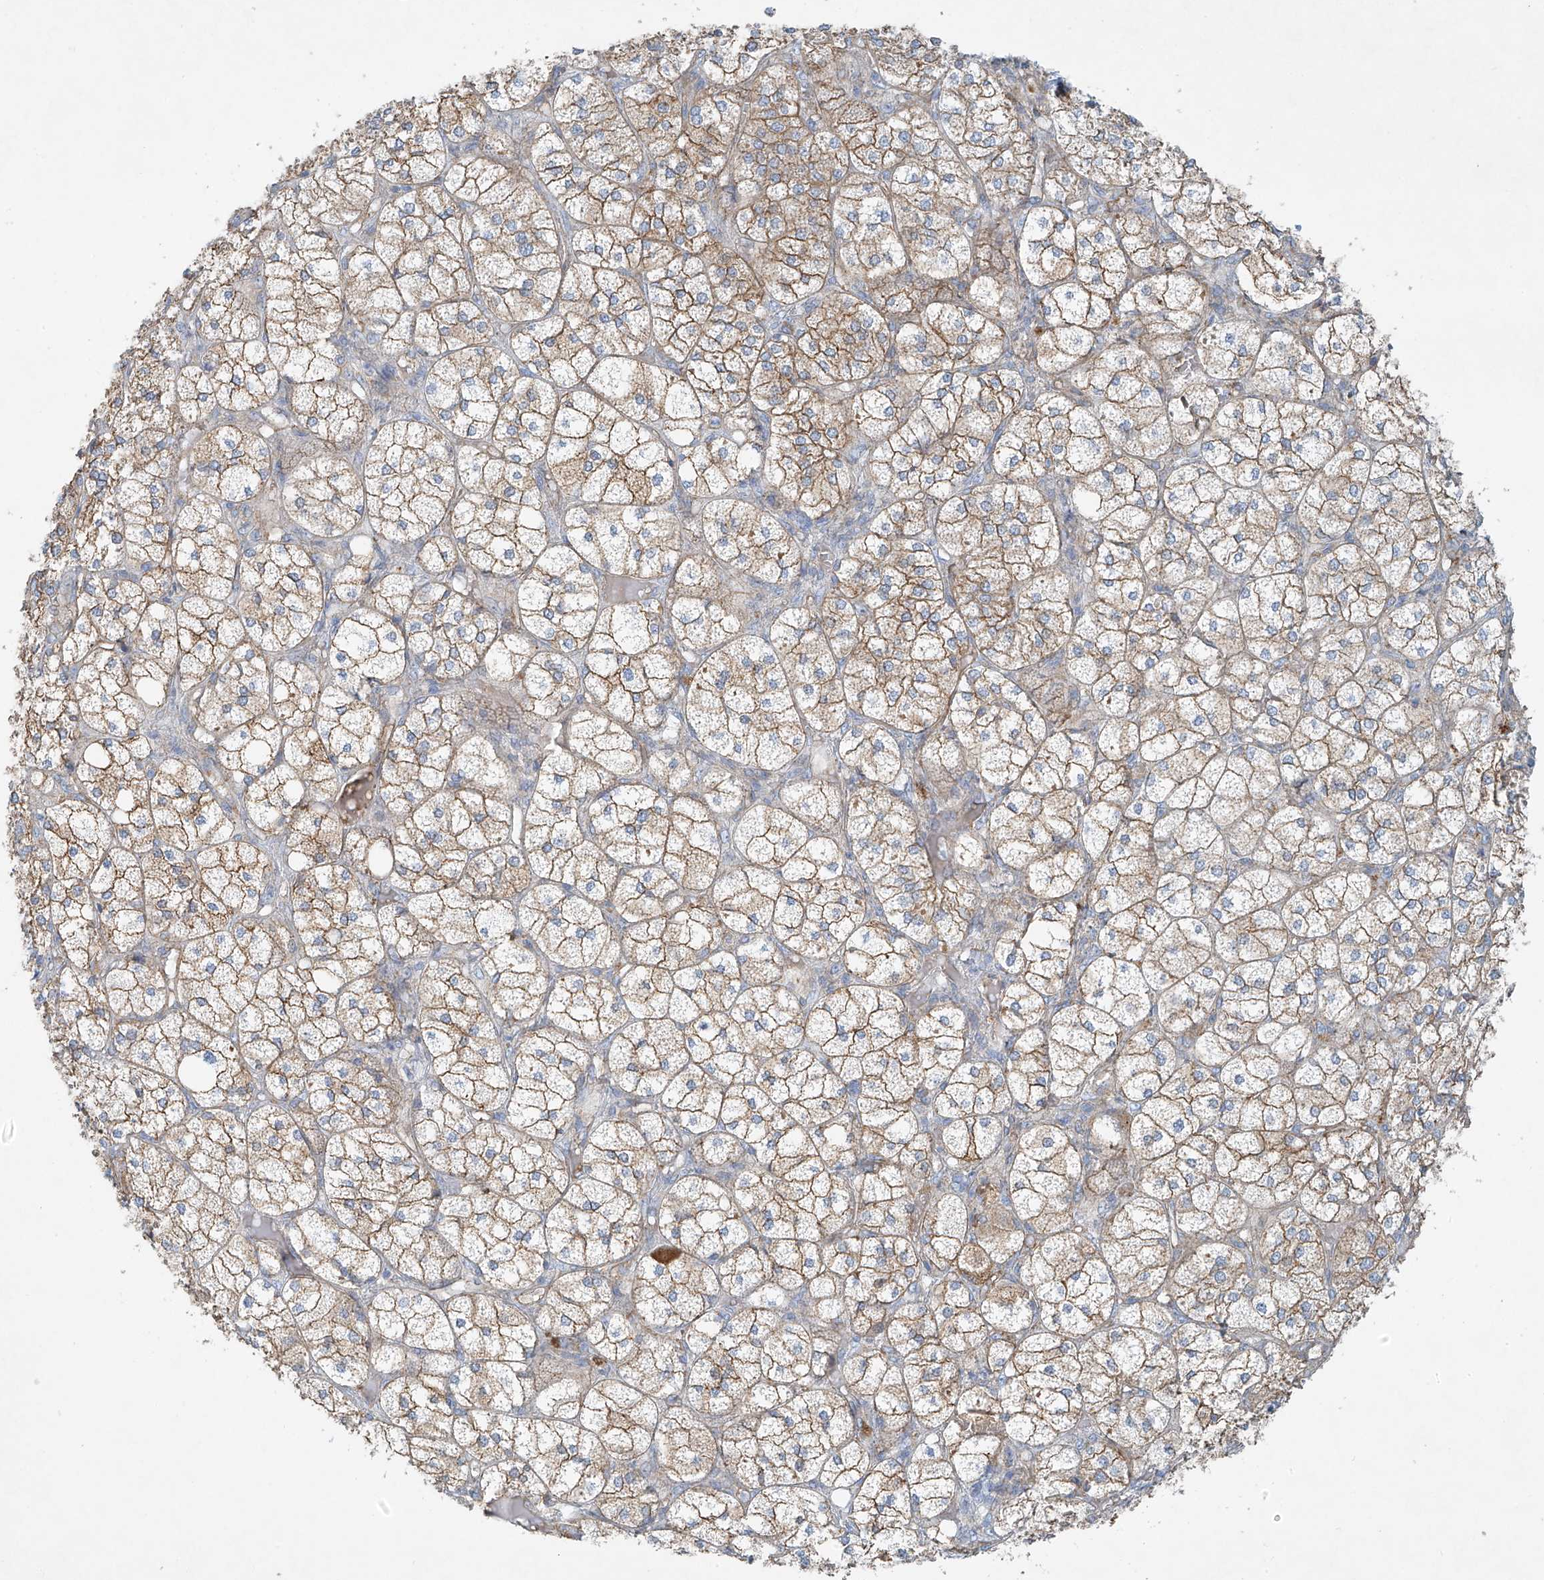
{"staining": {"intensity": "moderate", "quantity": ">75%", "location": "cytoplasmic/membranous"}, "tissue": "adrenal gland", "cell_type": "Glandular cells", "image_type": "normal", "snomed": [{"axis": "morphology", "description": "Normal tissue, NOS"}, {"axis": "topography", "description": "Adrenal gland"}], "caption": "Adrenal gland stained with a brown dye reveals moderate cytoplasmic/membranous positive staining in about >75% of glandular cells.", "gene": "VAMP5", "patient": {"sex": "female", "age": 61}}